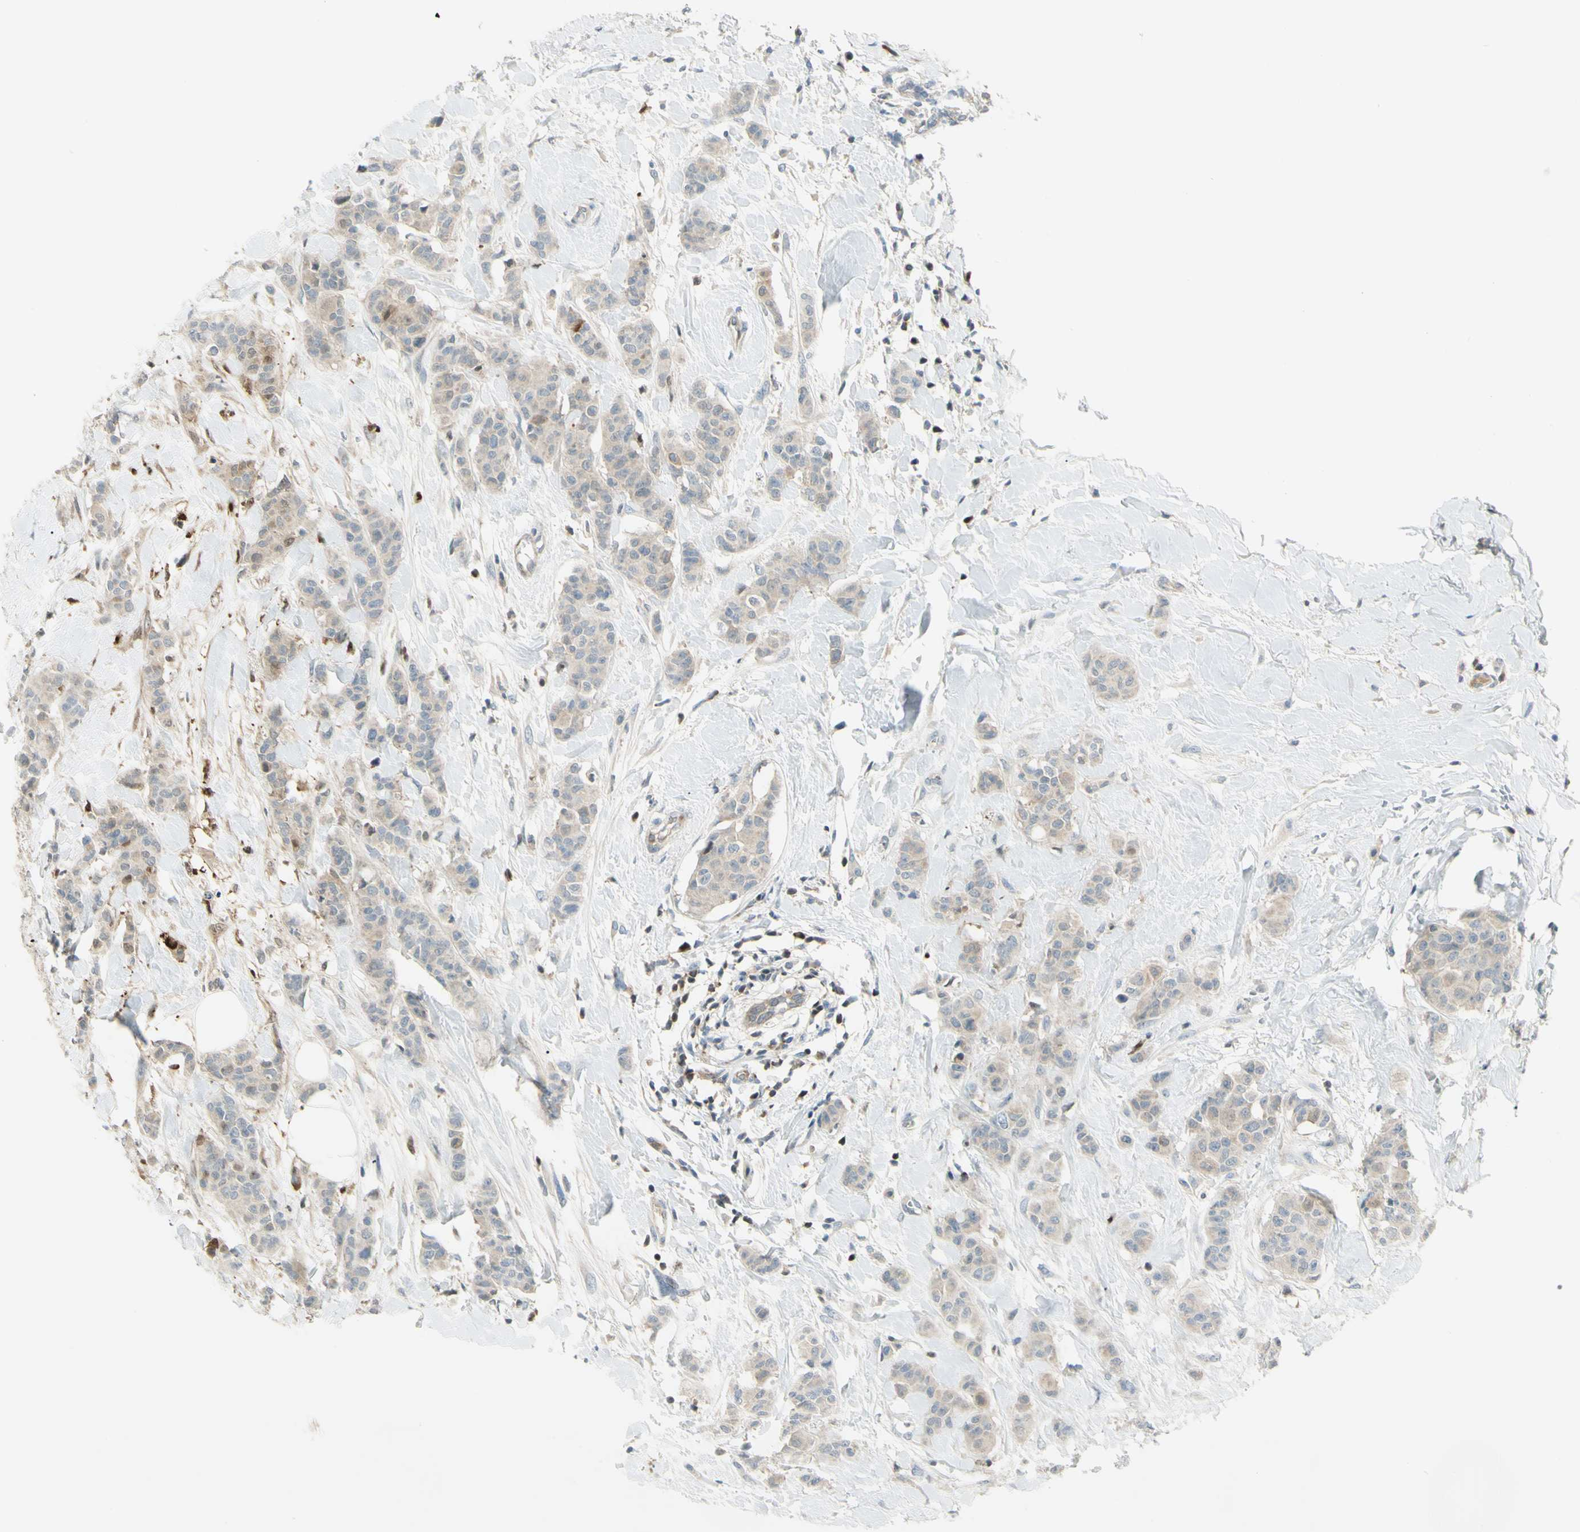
{"staining": {"intensity": "weak", "quantity": ">75%", "location": "cytoplasmic/membranous"}, "tissue": "breast cancer", "cell_type": "Tumor cells", "image_type": "cancer", "snomed": [{"axis": "morphology", "description": "Normal tissue, NOS"}, {"axis": "morphology", "description": "Duct carcinoma"}, {"axis": "topography", "description": "Breast"}], "caption": "The histopathology image displays immunohistochemical staining of breast cancer (infiltrating ductal carcinoma). There is weak cytoplasmic/membranous expression is present in approximately >75% of tumor cells.", "gene": "C1orf159", "patient": {"sex": "female", "age": 40}}